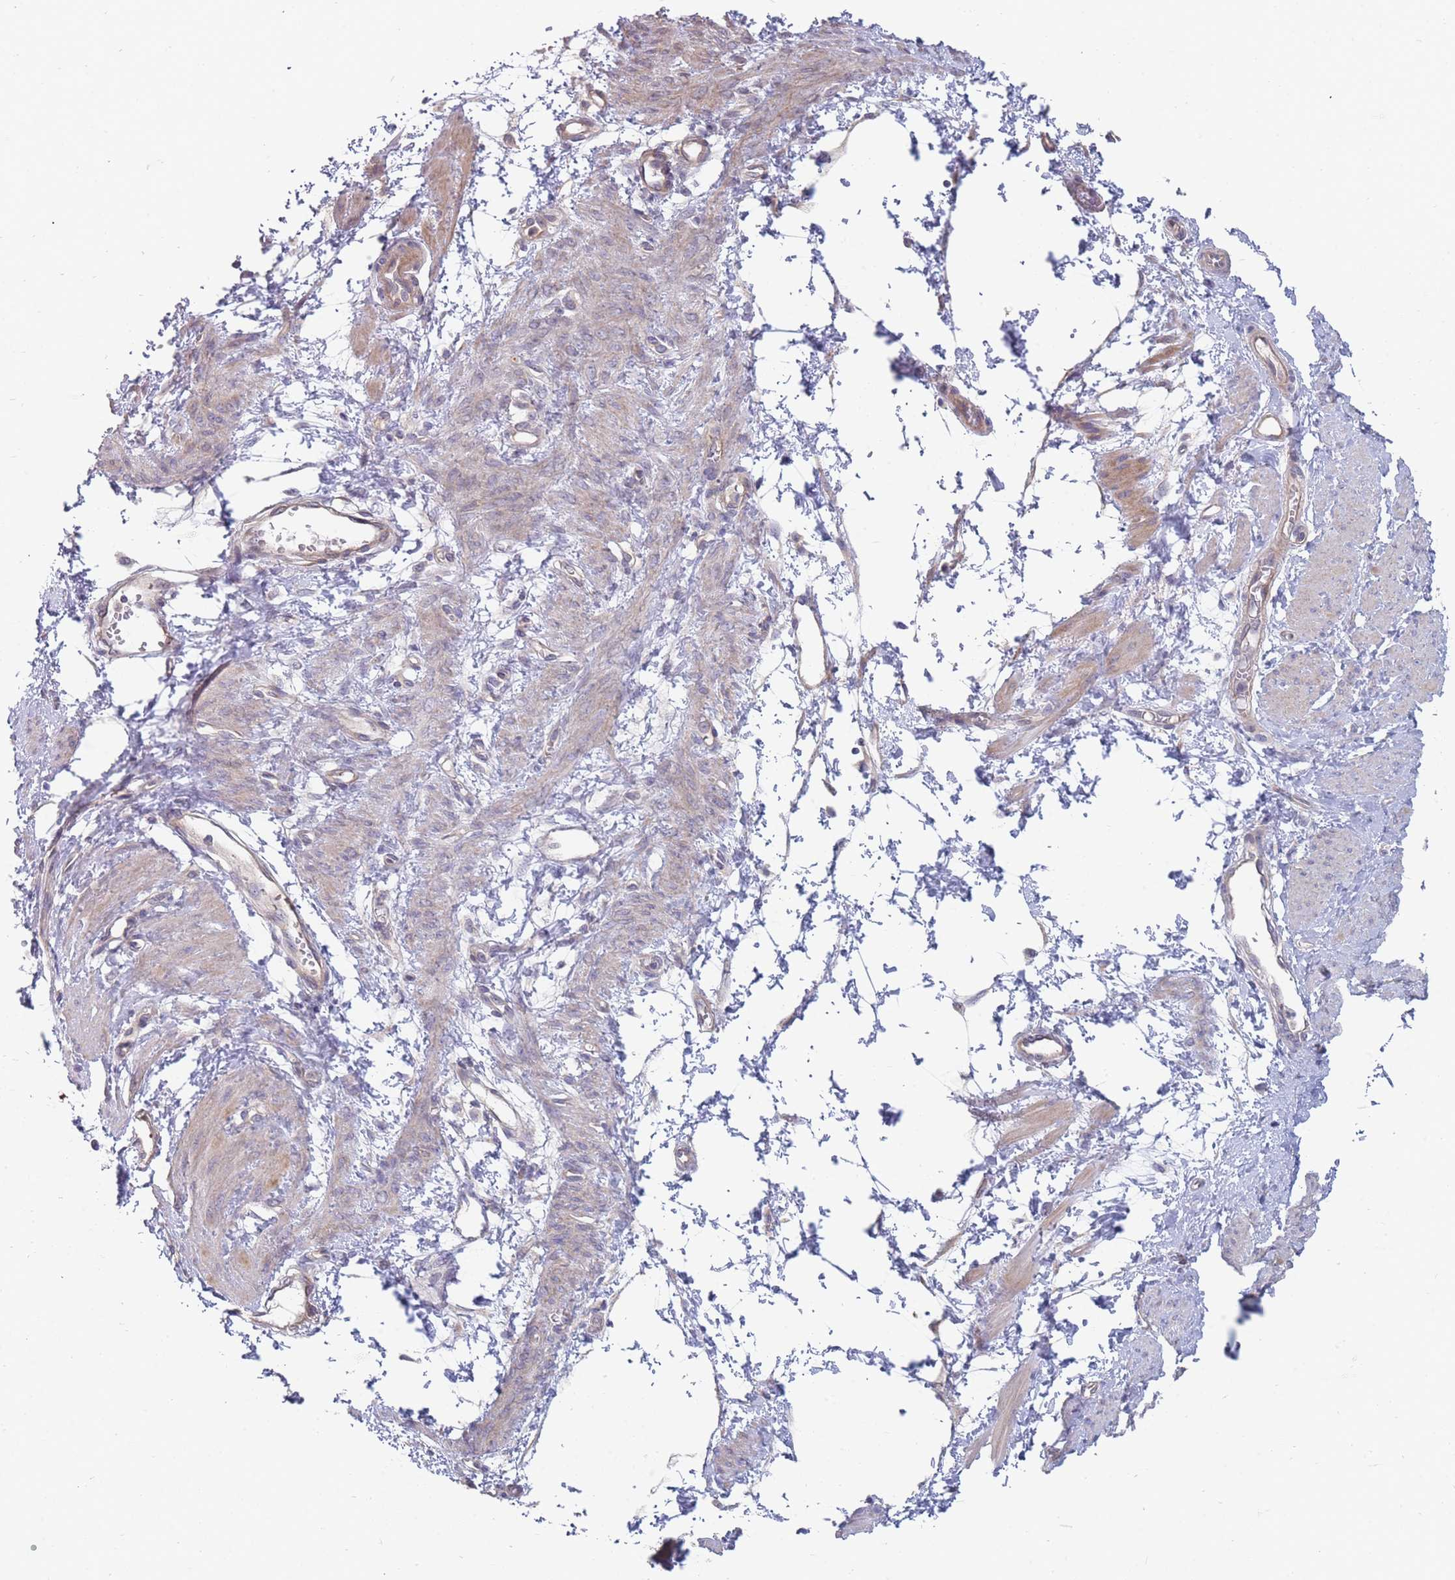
{"staining": {"intensity": "weak", "quantity": "25%-75%", "location": "cytoplasmic/membranous"}, "tissue": "smooth muscle", "cell_type": "Smooth muscle cells", "image_type": "normal", "snomed": [{"axis": "morphology", "description": "Normal tissue, NOS"}, {"axis": "topography", "description": "Smooth muscle"}, {"axis": "topography", "description": "Uterus"}], "caption": "Protein staining reveals weak cytoplasmic/membranous staining in approximately 25%-75% of smooth muscle cells in normal smooth muscle.", "gene": "NUB1", "patient": {"sex": "female", "age": 39}}